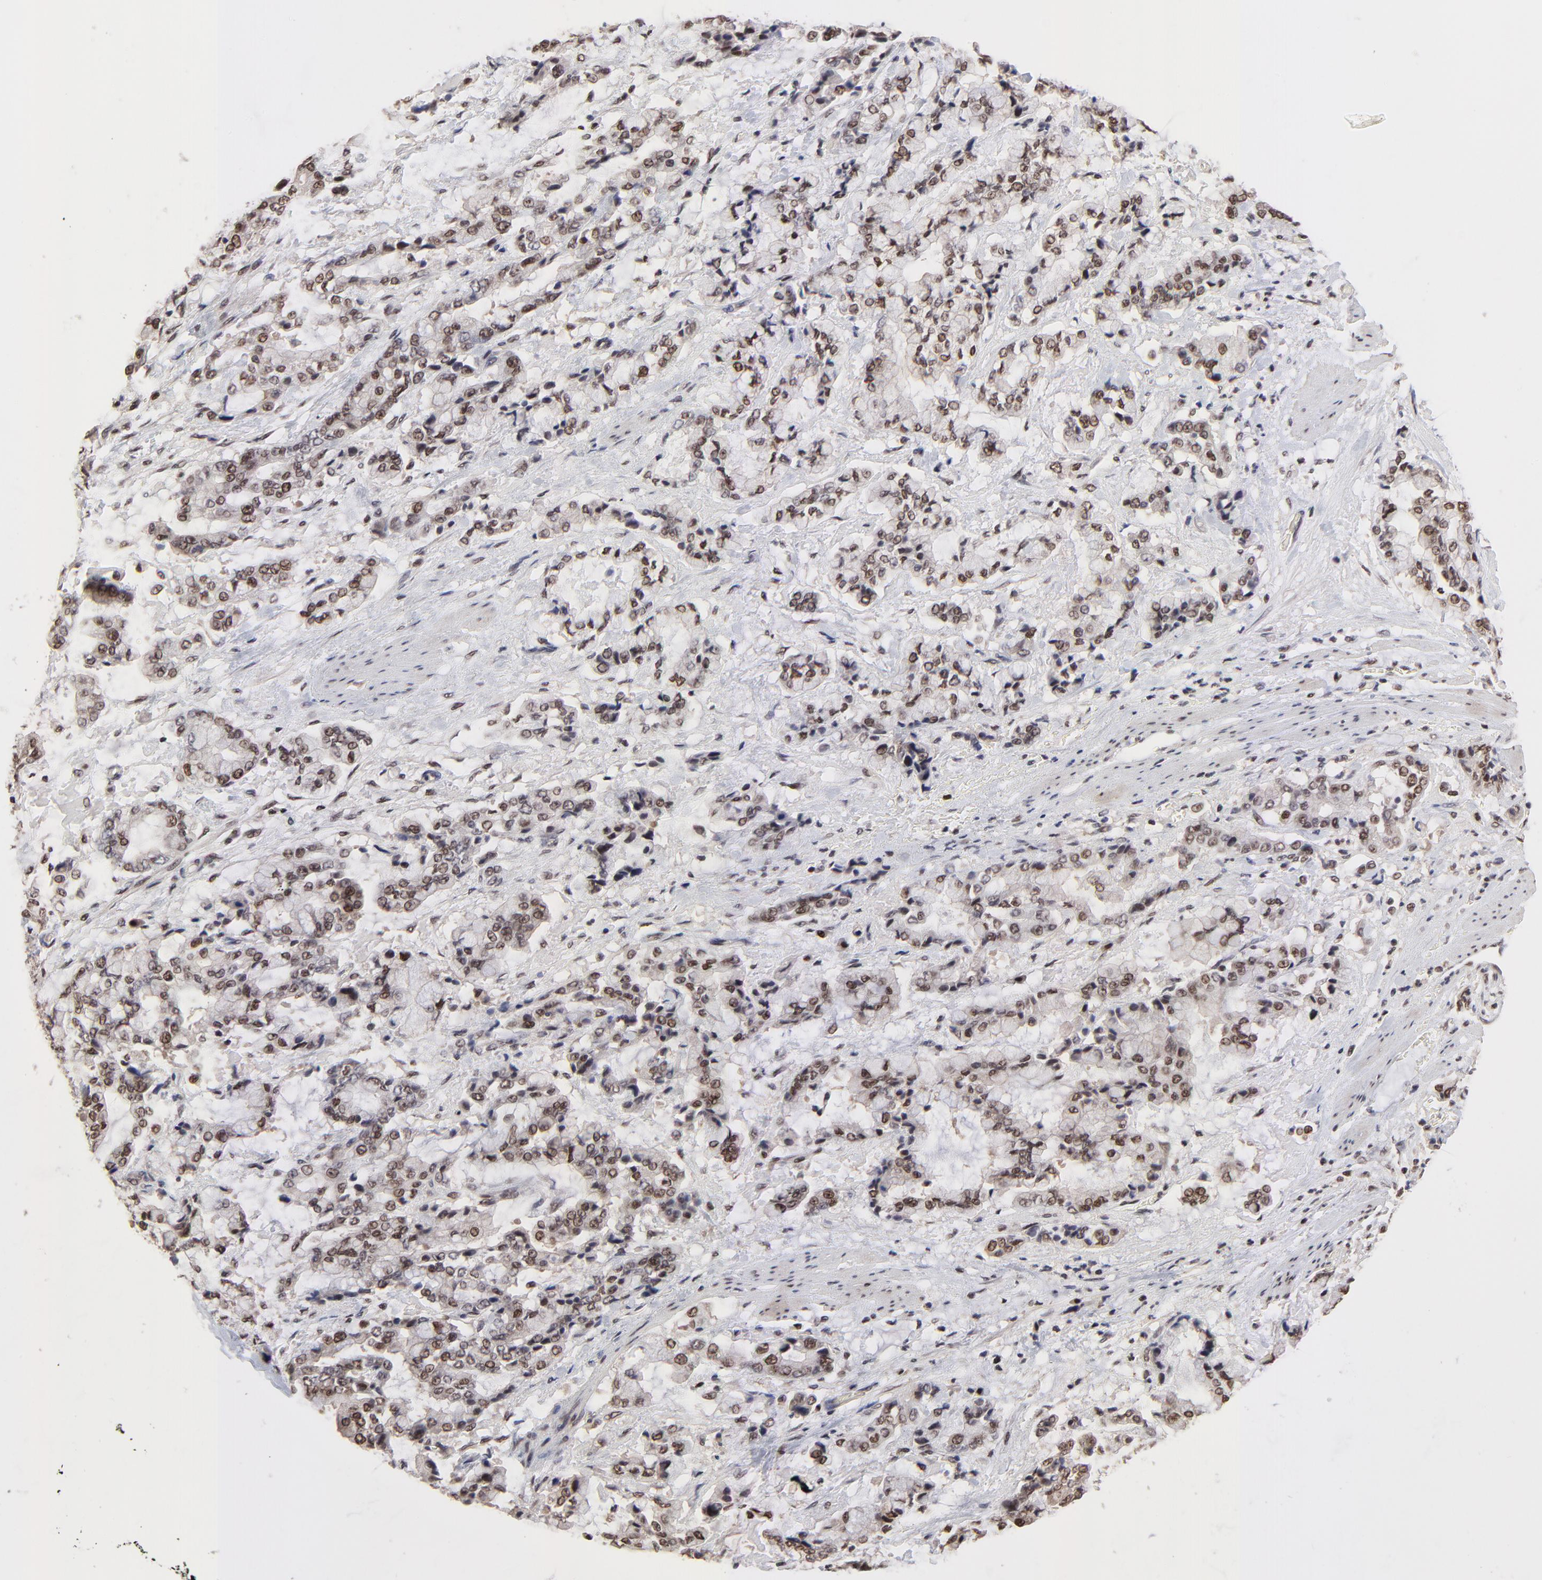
{"staining": {"intensity": "moderate", "quantity": ">75%", "location": "nuclear"}, "tissue": "stomach cancer", "cell_type": "Tumor cells", "image_type": "cancer", "snomed": [{"axis": "morphology", "description": "Normal tissue, NOS"}, {"axis": "morphology", "description": "Adenocarcinoma, NOS"}, {"axis": "topography", "description": "Stomach, upper"}, {"axis": "topography", "description": "Stomach"}], "caption": "Immunohistochemical staining of human stomach cancer shows medium levels of moderate nuclear protein expression in approximately >75% of tumor cells. (Stains: DAB in brown, nuclei in blue, Microscopy: brightfield microscopy at high magnification).", "gene": "DSN1", "patient": {"sex": "male", "age": 76}}